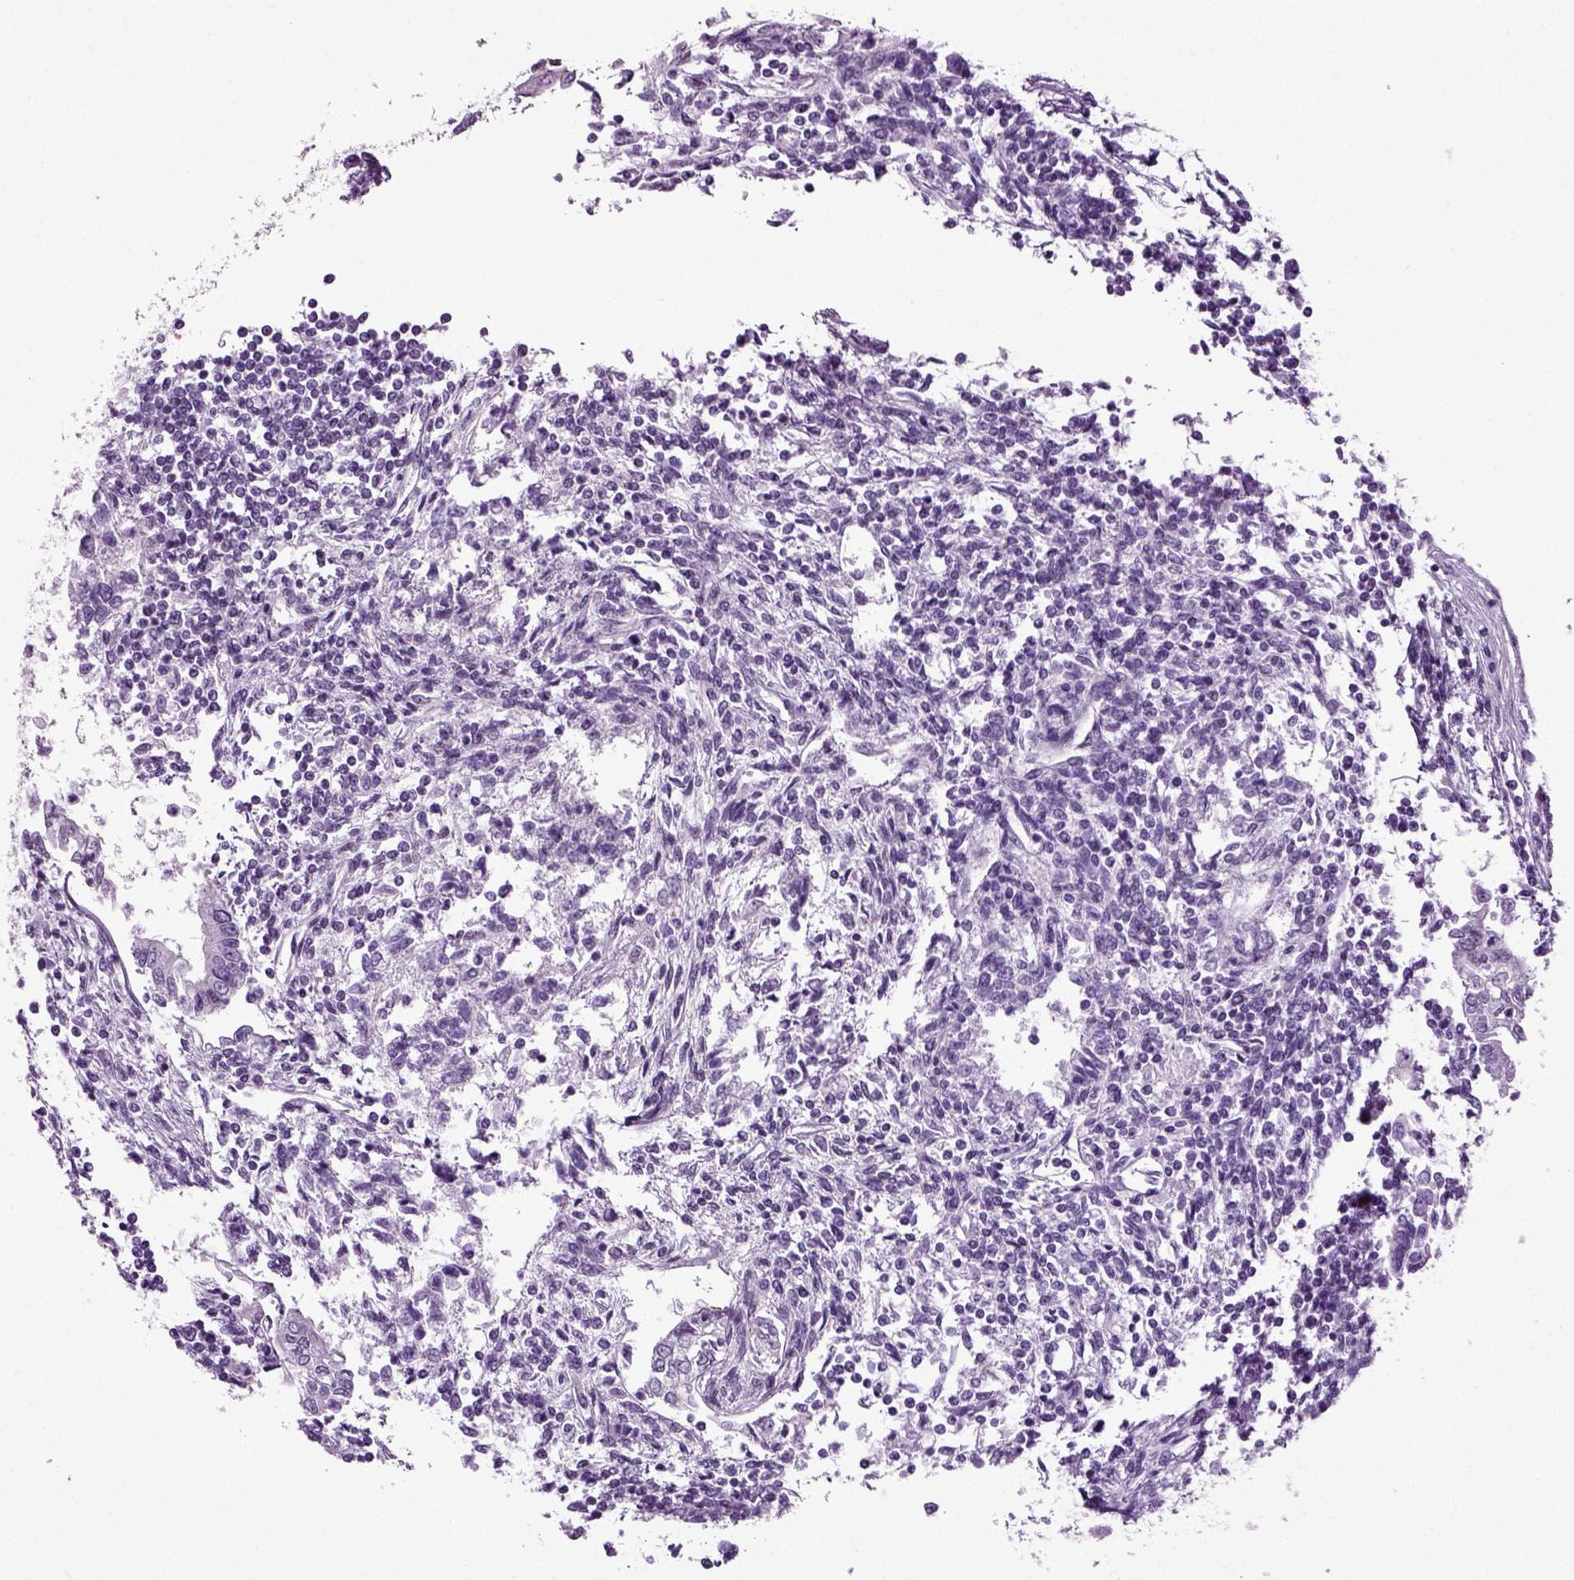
{"staining": {"intensity": "negative", "quantity": "none", "location": "none"}, "tissue": "testis cancer", "cell_type": "Tumor cells", "image_type": "cancer", "snomed": [{"axis": "morphology", "description": "Carcinoma, Embryonal, NOS"}, {"axis": "topography", "description": "Testis"}], "caption": "There is no significant staining in tumor cells of testis cancer (embryonal carcinoma). Brightfield microscopy of immunohistochemistry (IHC) stained with DAB (brown) and hematoxylin (blue), captured at high magnification.", "gene": "RFX3", "patient": {"sex": "male", "age": 37}}